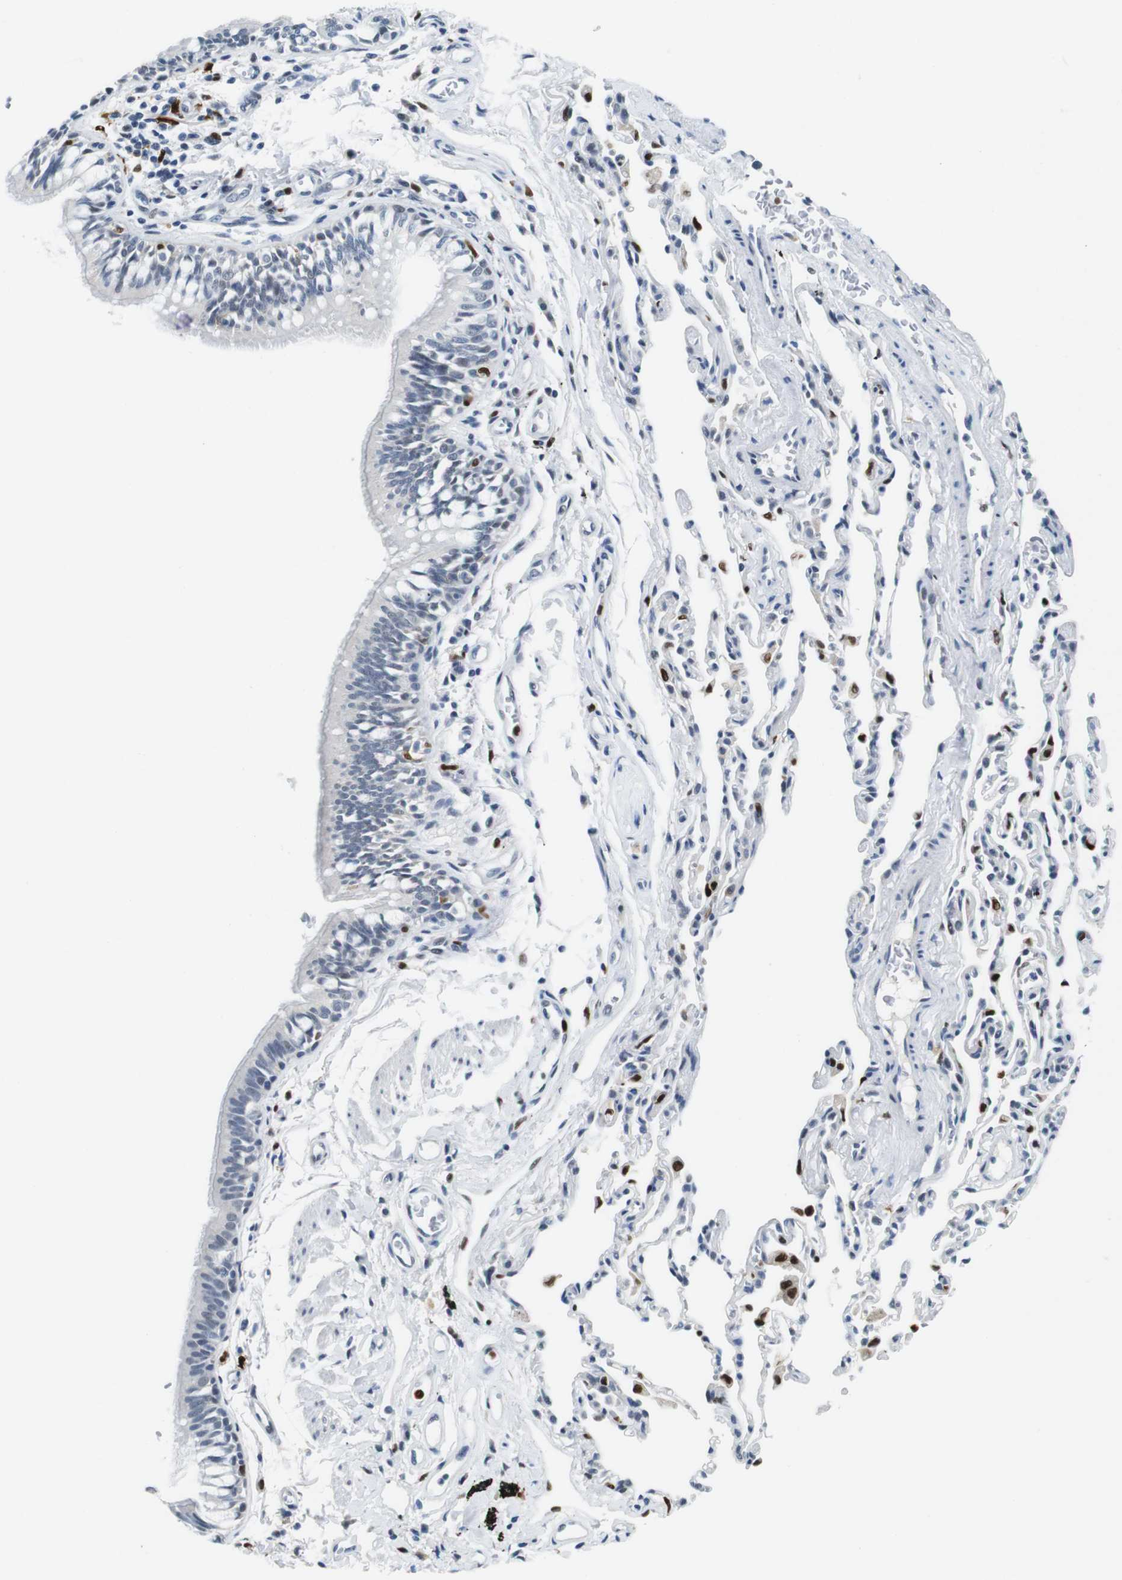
{"staining": {"intensity": "moderate", "quantity": "<25%", "location": "cytoplasmic/membranous,nuclear"}, "tissue": "bronchus", "cell_type": "Respiratory epithelial cells", "image_type": "normal", "snomed": [{"axis": "morphology", "description": "Normal tissue, NOS"}, {"axis": "topography", "description": "Bronchus"}, {"axis": "topography", "description": "Lung"}], "caption": "Immunohistochemical staining of normal human bronchus reveals <25% levels of moderate cytoplasmic/membranous,nuclear protein positivity in approximately <25% of respiratory epithelial cells. The protein is stained brown, and the nuclei are stained in blue (DAB IHC with brightfield microscopy, high magnification).", "gene": "IRF8", "patient": {"sex": "male", "age": 64}}